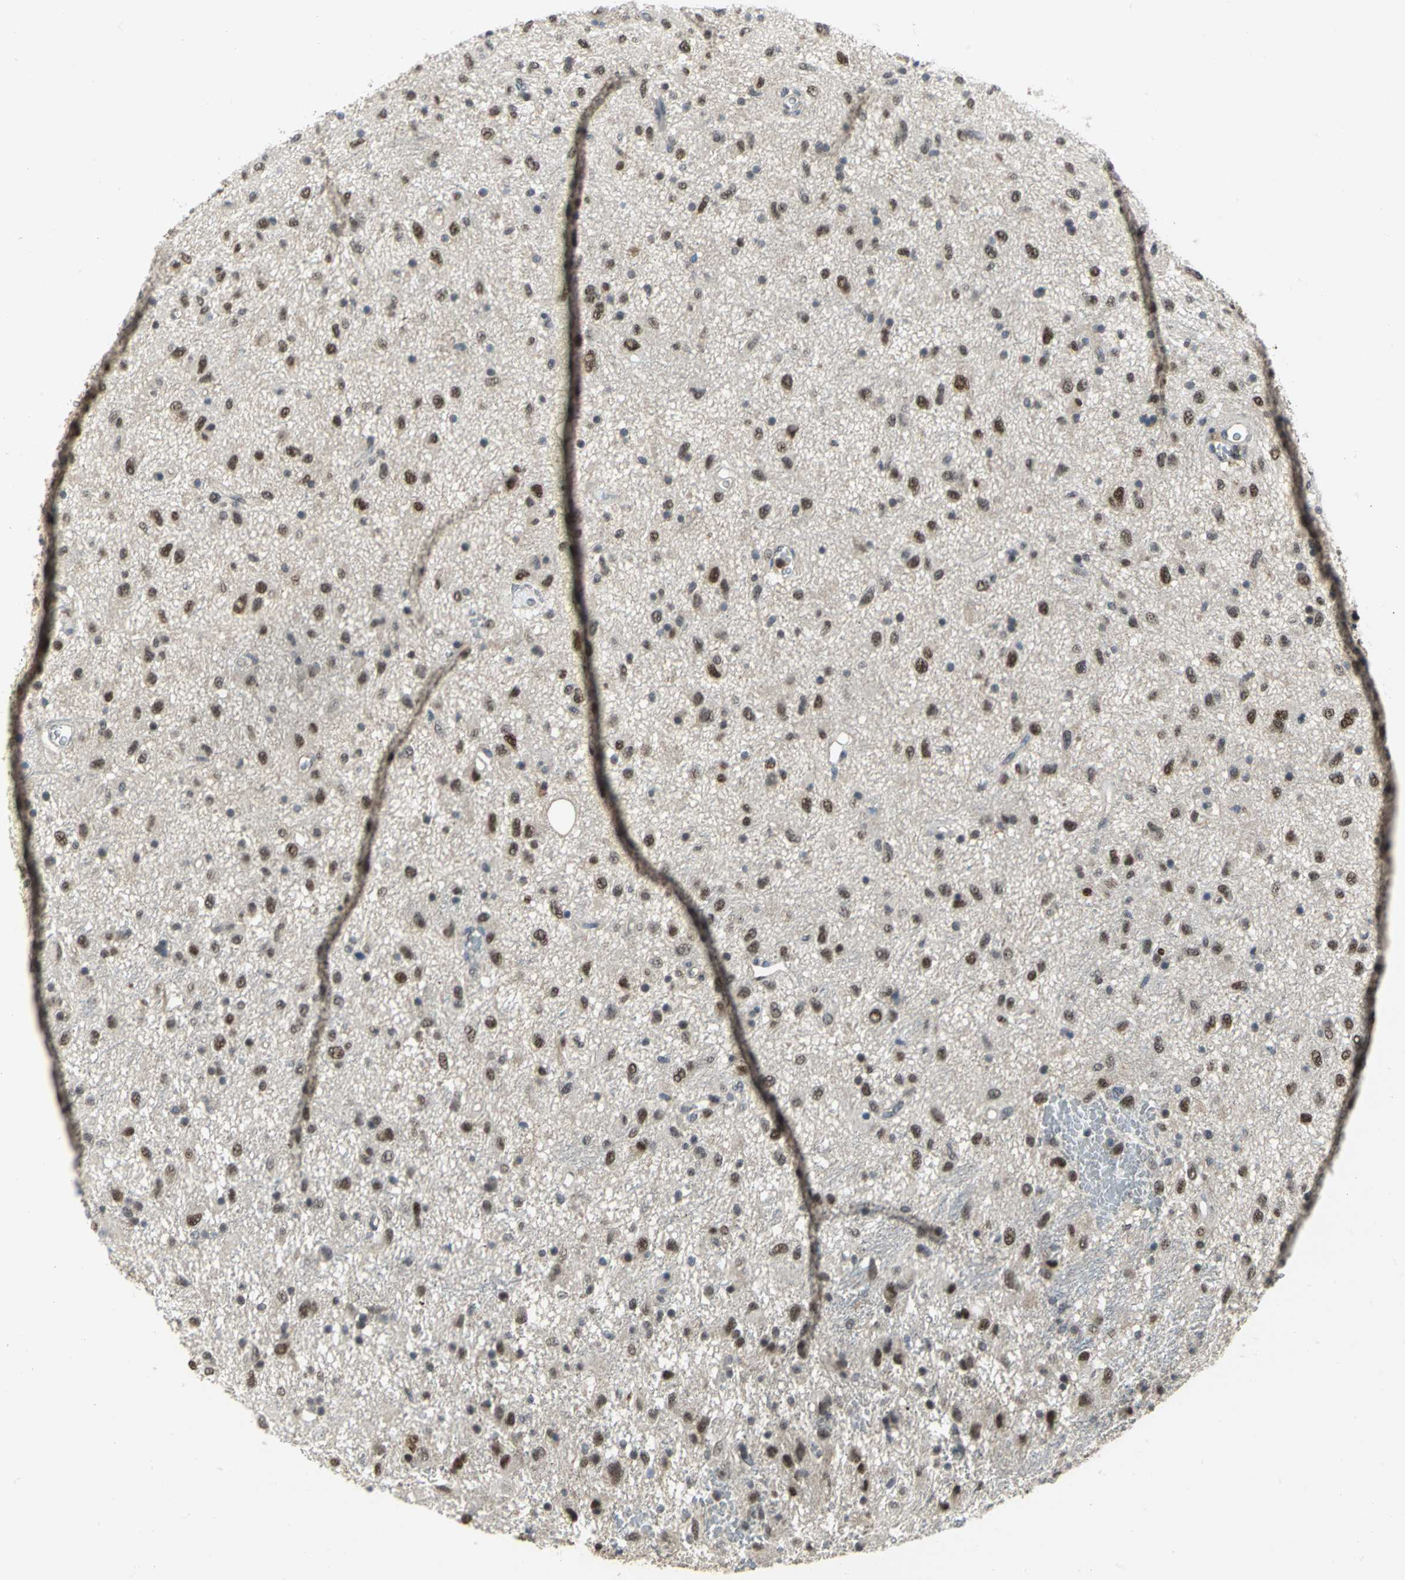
{"staining": {"intensity": "weak", "quantity": "<25%", "location": "nuclear"}, "tissue": "glioma", "cell_type": "Tumor cells", "image_type": "cancer", "snomed": [{"axis": "morphology", "description": "Glioma, malignant, Low grade"}, {"axis": "topography", "description": "Brain"}], "caption": "IHC of glioma reveals no staining in tumor cells. (Immunohistochemistry (ihc), brightfield microscopy, high magnification).", "gene": "PSMA4", "patient": {"sex": "male", "age": 77}}